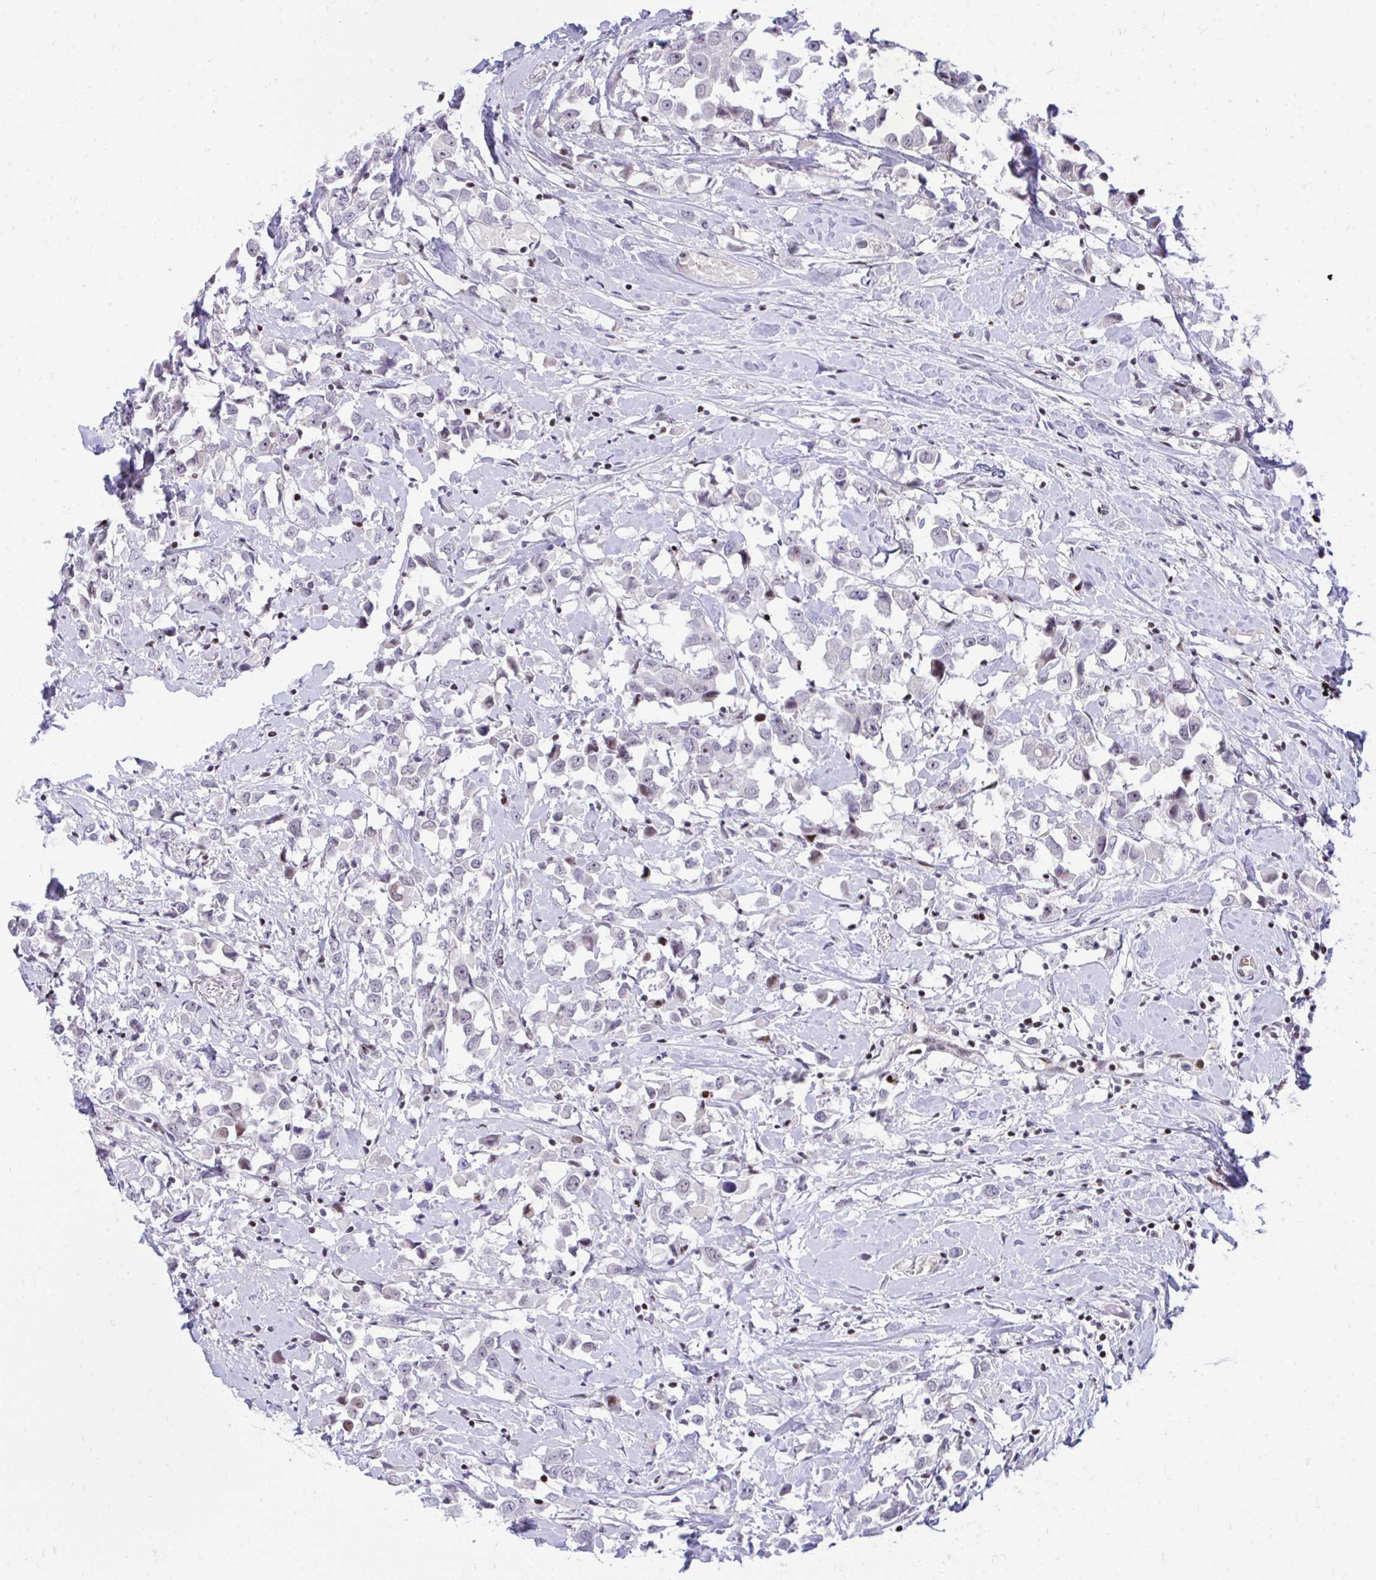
{"staining": {"intensity": "weak", "quantity": "<25%", "location": "nuclear"}, "tissue": "breast cancer", "cell_type": "Tumor cells", "image_type": "cancer", "snomed": [{"axis": "morphology", "description": "Duct carcinoma"}, {"axis": "topography", "description": "Breast"}], "caption": "Tumor cells show no significant protein positivity in breast cancer (invasive ductal carcinoma).", "gene": "C14orf39", "patient": {"sex": "female", "age": 61}}